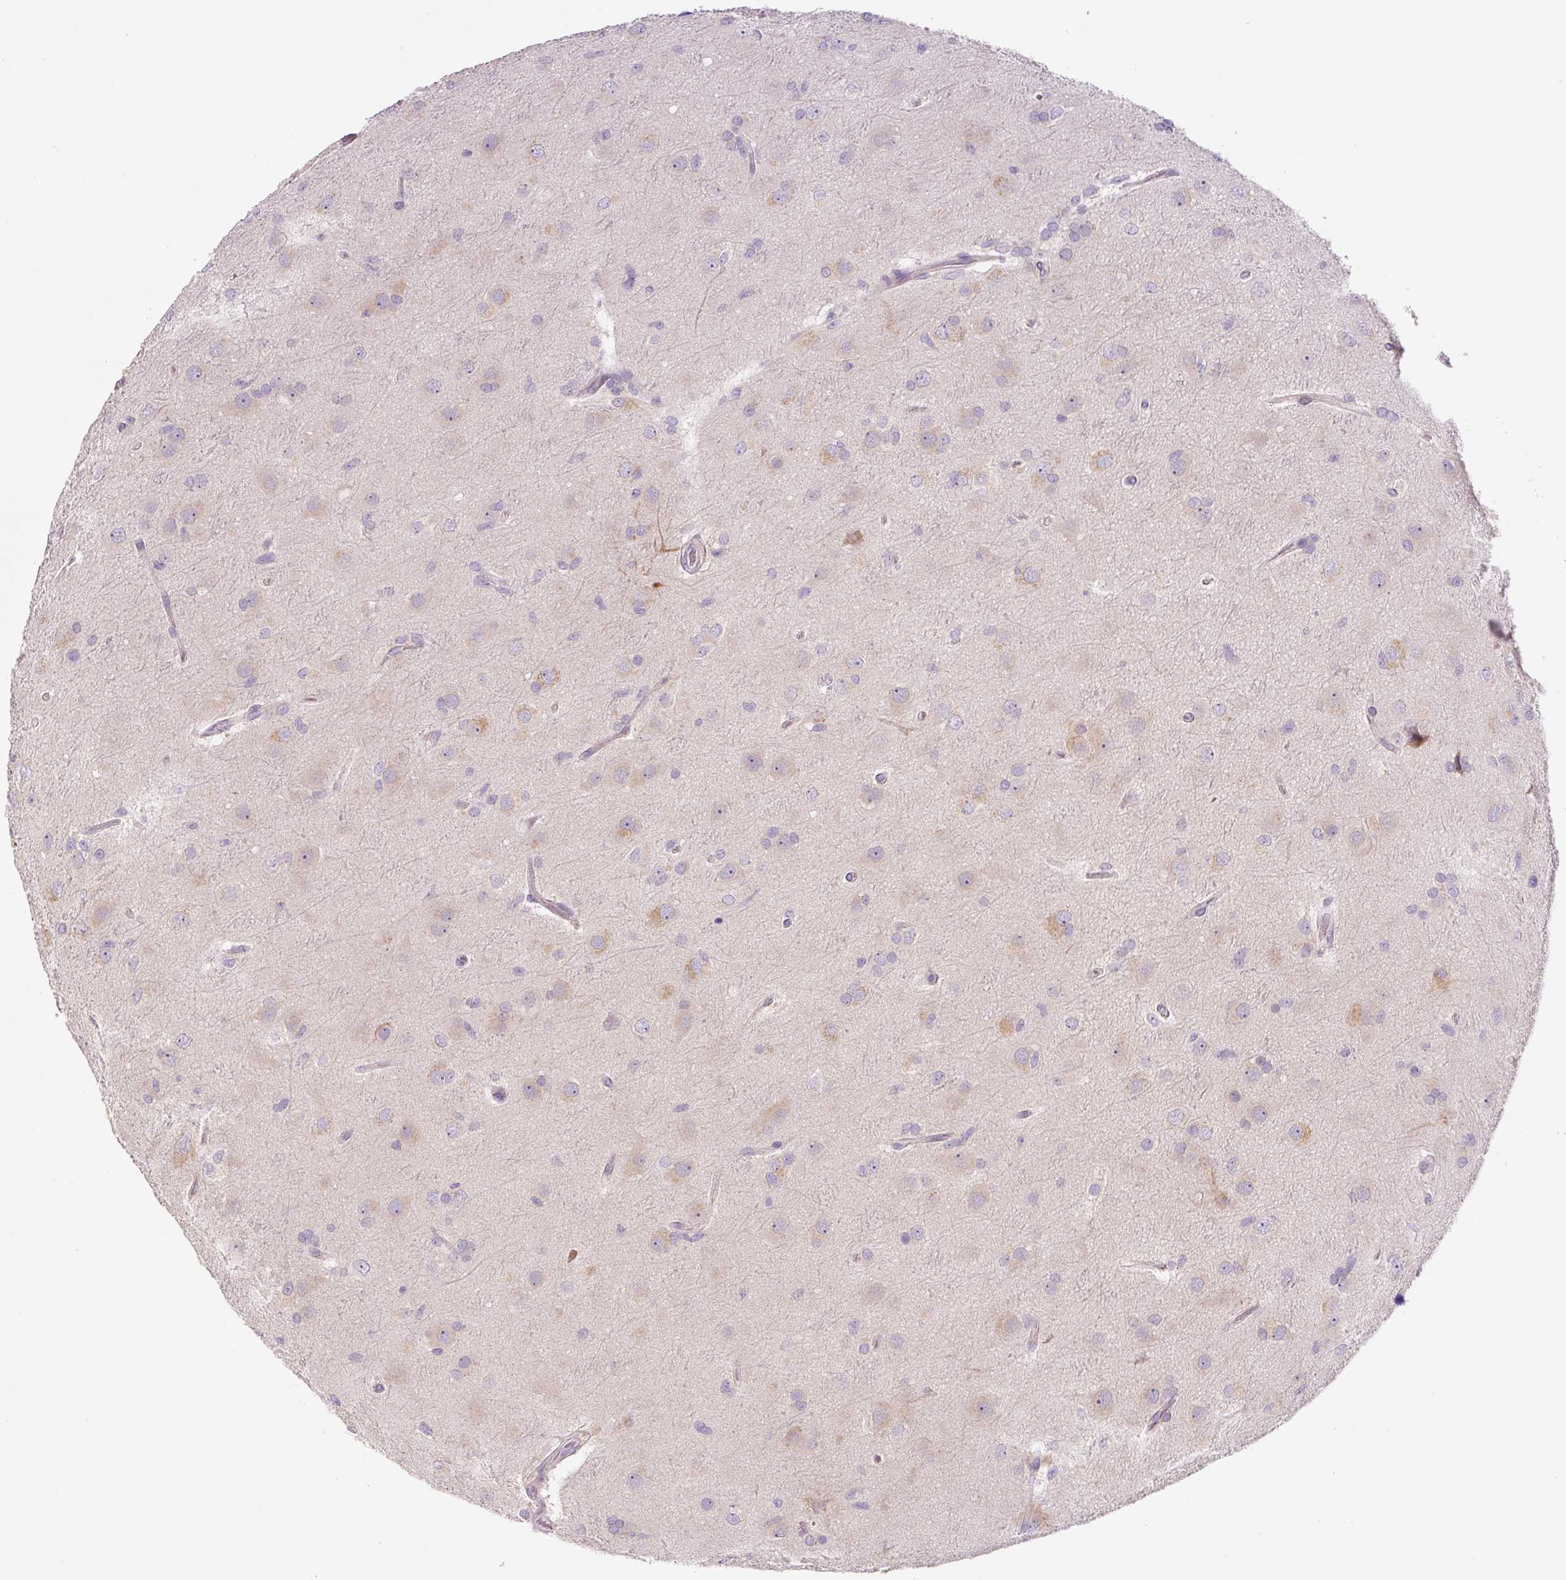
{"staining": {"intensity": "weak", "quantity": "<25%", "location": "cytoplasmic/membranous"}, "tissue": "glioma", "cell_type": "Tumor cells", "image_type": "cancer", "snomed": [{"axis": "morphology", "description": "Glioma, malignant, High grade"}, {"axis": "topography", "description": "Brain"}], "caption": "The photomicrograph shows no staining of tumor cells in malignant glioma (high-grade).", "gene": "YIF1B", "patient": {"sex": "male", "age": 53}}